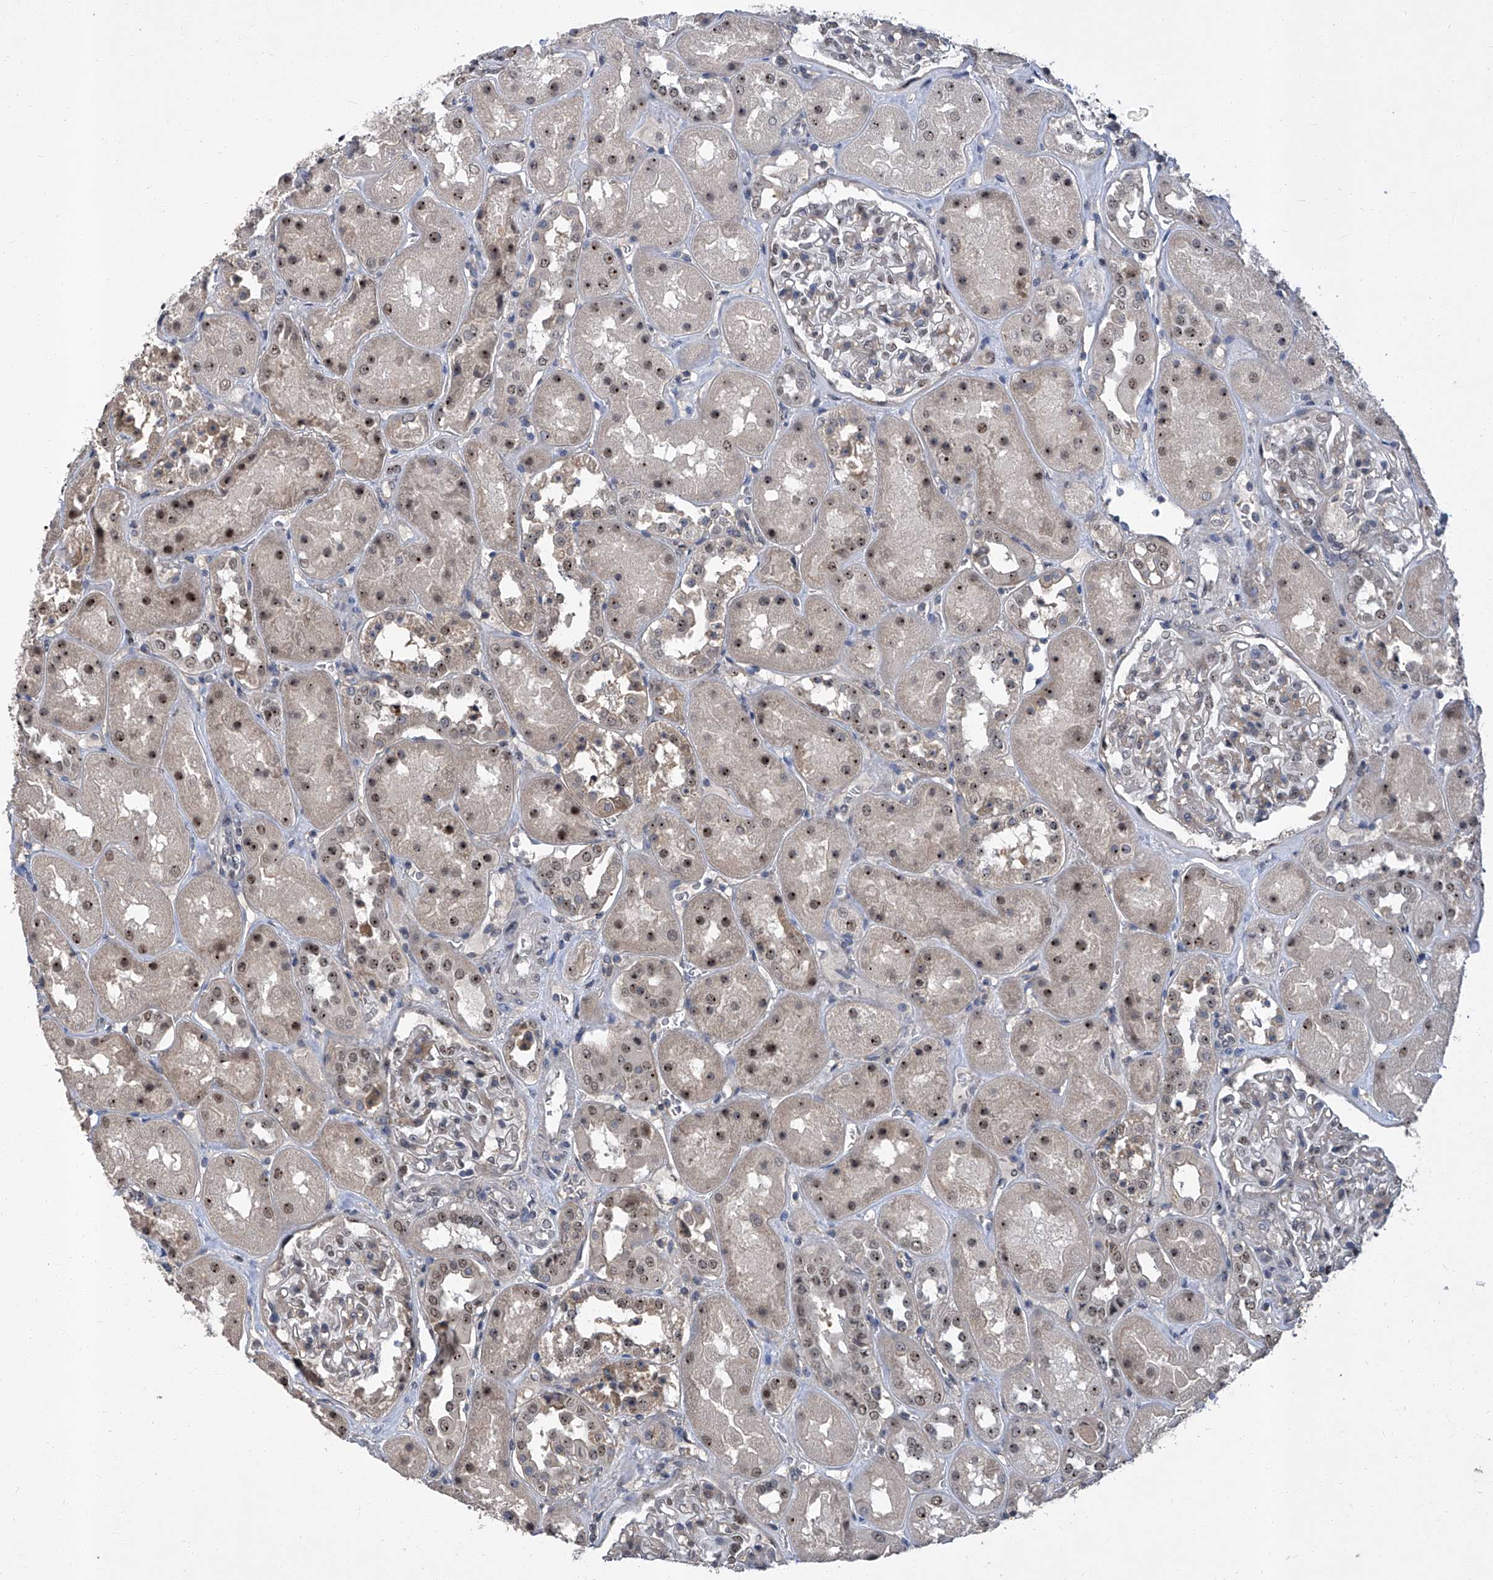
{"staining": {"intensity": "negative", "quantity": "none", "location": "none"}, "tissue": "kidney", "cell_type": "Cells in glomeruli", "image_type": "normal", "snomed": [{"axis": "morphology", "description": "Normal tissue, NOS"}, {"axis": "topography", "description": "Kidney"}], "caption": "High magnification brightfield microscopy of normal kidney stained with DAB (3,3'-diaminobenzidine) (brown) and counterstained with hematoxylin (blue): cells in glomeruli show no significant positivity.", "gene": "CMTR1", "patient": {"sex": "male", "age": 70}}